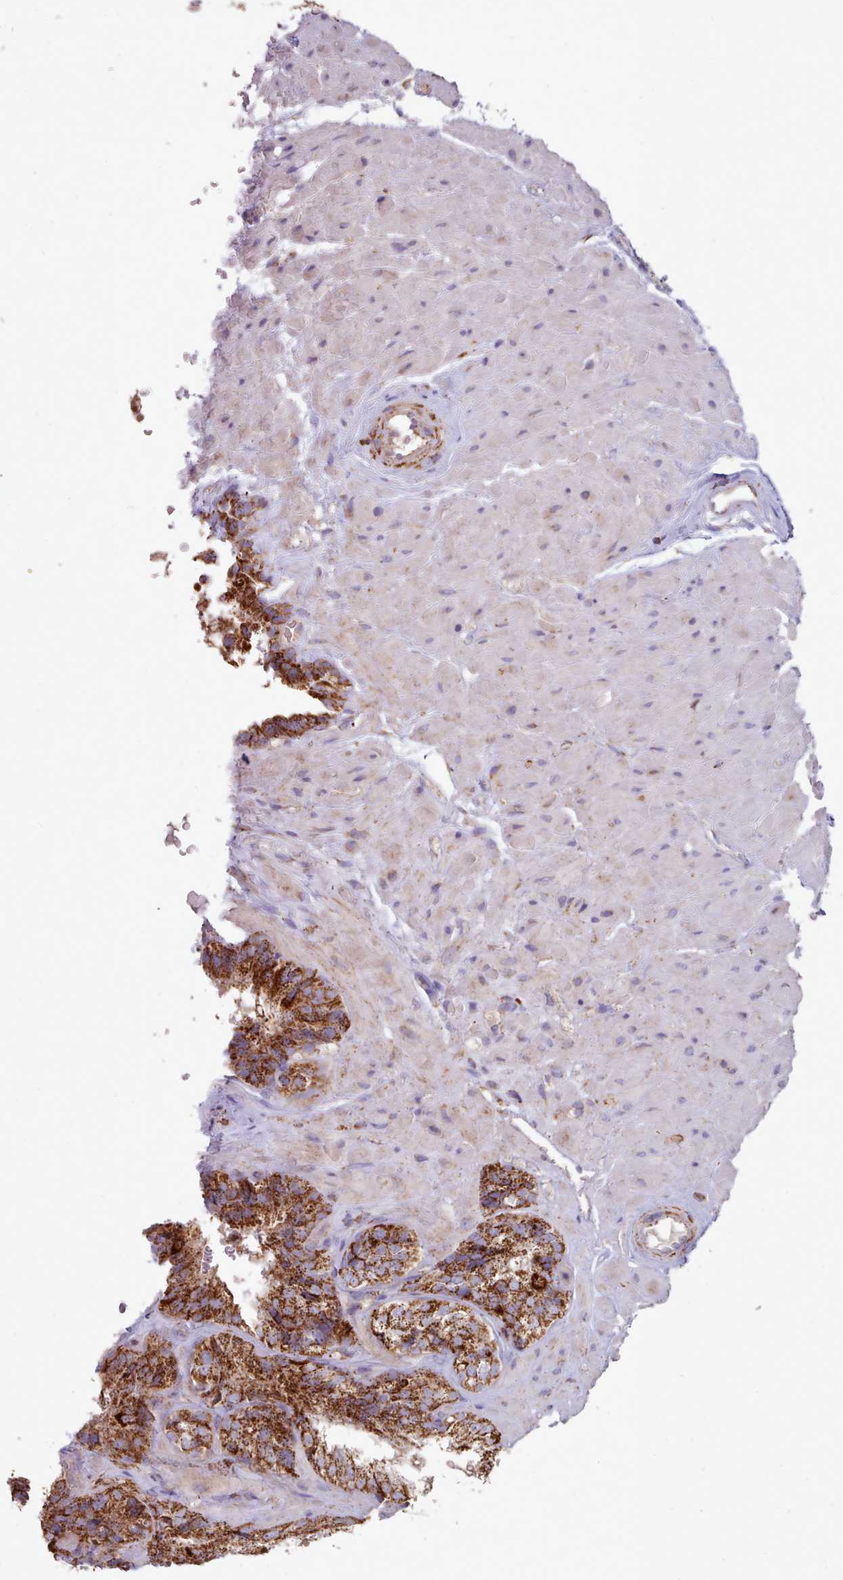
{"staining": {"intensity": "strong", "quantity": ">75%", "location": "cytoplasmic/membranous"}, "tissue": "seminal vesicle", "cell_type": "Glandular cells", "image_type": "normal", "snomed": [{"axis": "morphology", "description": "Normal tissue, NOS"}, {"axis": "topography", "description": "Seminal veicle"}], "caption": "A high-resolution image shows IHC staining of benign seminal vesicle, which demonstrates strong cytoplasmic/membranous positivity in about >75% of glandular cells.", "gene": "HSDL2", "patient": {"sex": "male", "age": 58}}